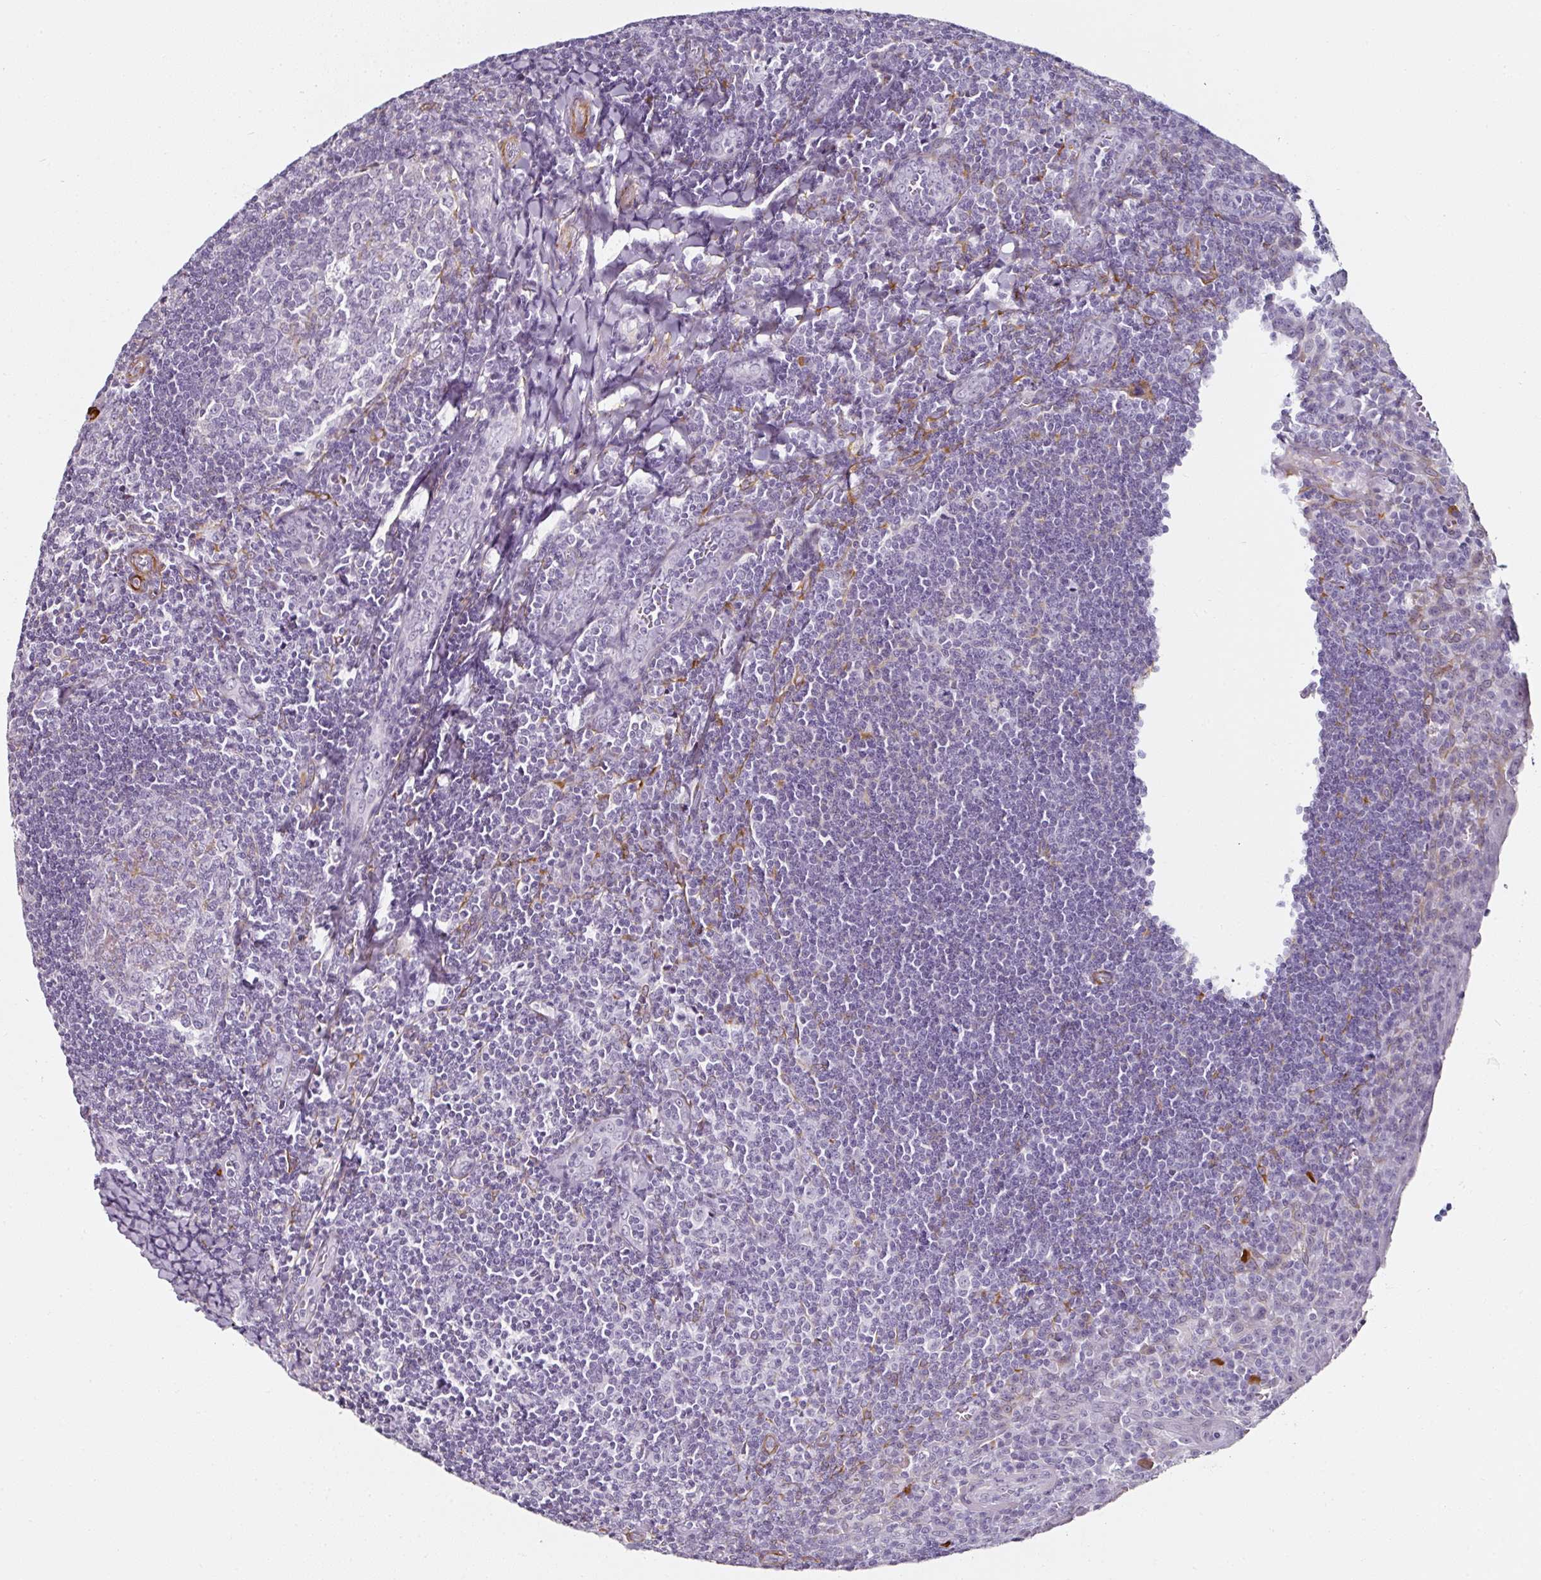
{"staining": {"intensity": "negative", "quantity": "none", "location": "none"}, "tissue": "tonsil", "cell_type": "Germinal center cells", "image_type": "normal", "snomed": [{"axis": "morphology", "description": "Normal tissue, NOS"}, {"axis": "topography", "description": "Tonsil"}], "caption": "There is no significant positivity in germinal center cells of tonsil. The staining is performed using DAB brown chromogen with nuclei counter-stained in using hematoxylin.", "gene": "CAP2", "patient": {"sex": "male", "age": 27}}